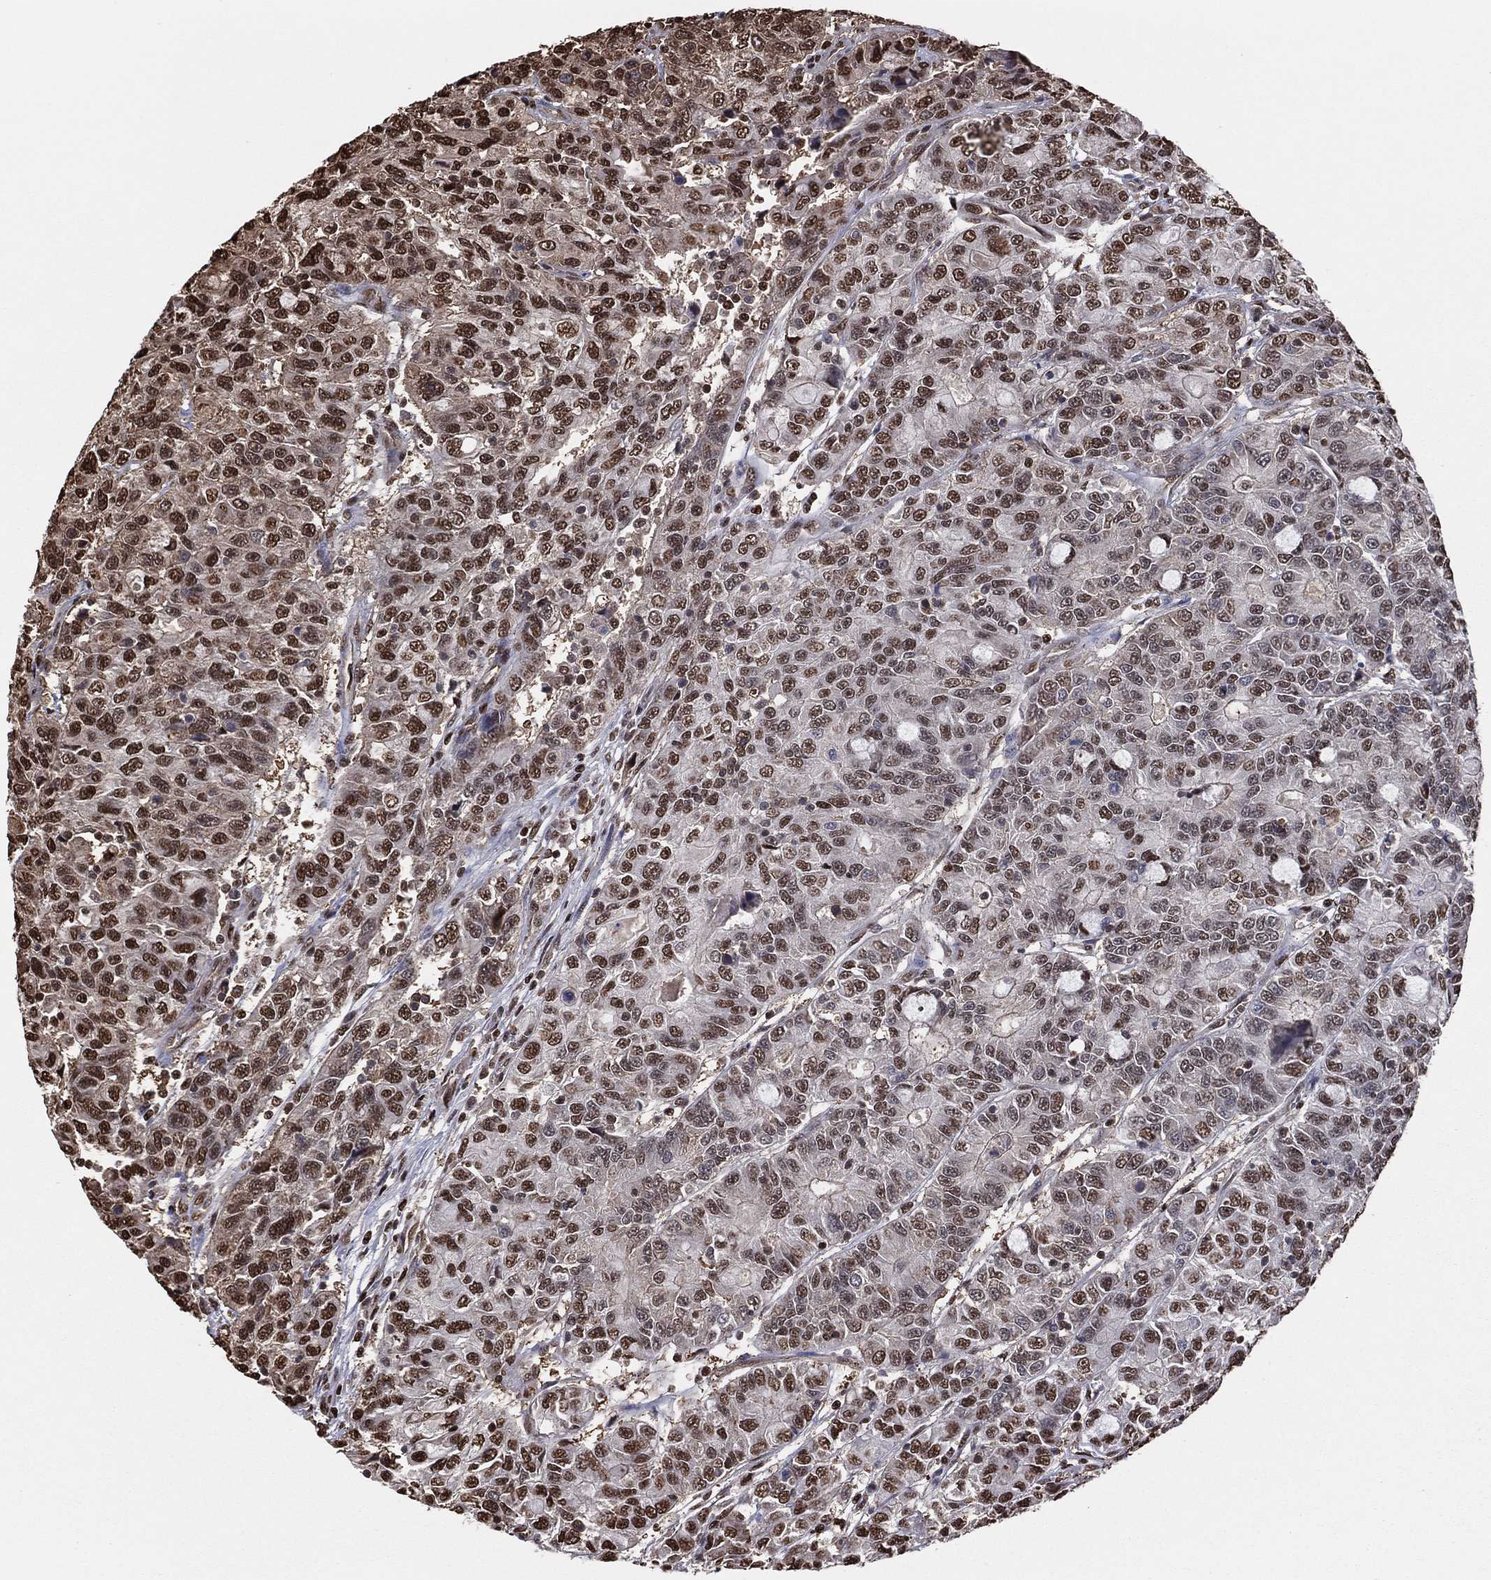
{"staining": {"intensity": "strong", "quantity": "25%-75%", "location": "nuclear"}, "tissue": "urothelial cancer", "cell_type": "Tumor cells", "image_type": "cancer", "snomed": [{"axis": "morphology", "description": "Urothelial carcinoma, NOS"}, {"axis": "morphology", "description": "Urothelial carcinoma, High grade"}, {"axis": "topography", "description": "Urinary bladder"}], "caption": "Urothelial cancer was stained to show a protein in brown. There is high levels of strong nuclear expression in about 25%-75% of tumor cells. (Stains: DAB (3,3'-diaminobenzidine) in brown, nuclei in blue, Microscopy: brightfield microscopy at high magnification).", "gene": "GAPDH", "patient": {"sex": "female", "age": 73}}